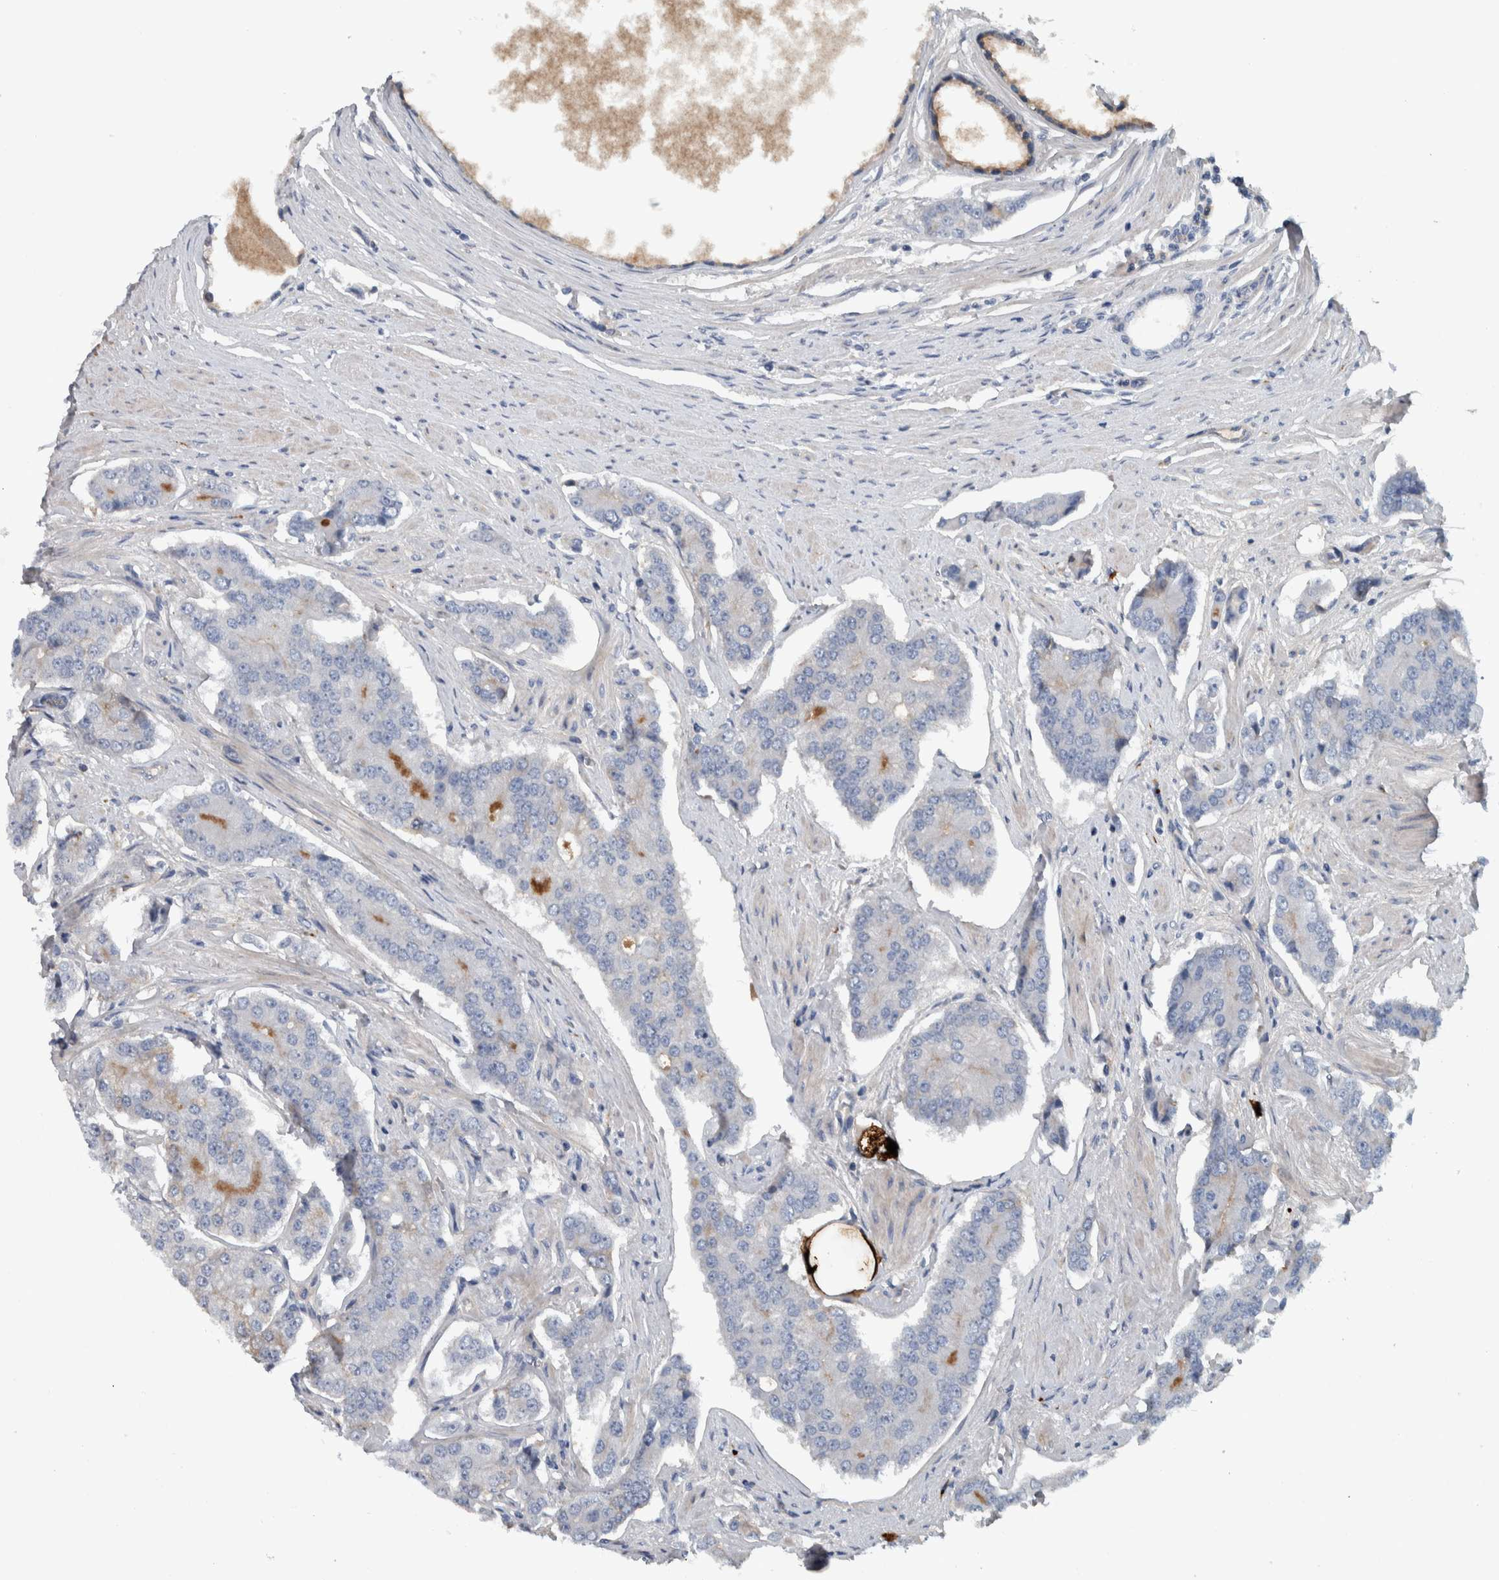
{"staining": {"intensity": "negative", "quantity": "none", "location": "none"}, "tissue": "prostate cancer", "cell_type": "Tumor cells", "image_type": "cancer", "snomed": [{"axis": "morphology", "description": "Adenocarcinoma, High grade"}, {"axis": "topography", "description": "Prostate"}], "caption": "Protein analysis of prostate cancer (high-grade adenocarcinoma) reveals no significant positivity in tumor cells. (DAB IHC with hematoxylin counter stain).", "gene": "SERPINC1", "patient": {"sex": "male", "age": 71}}